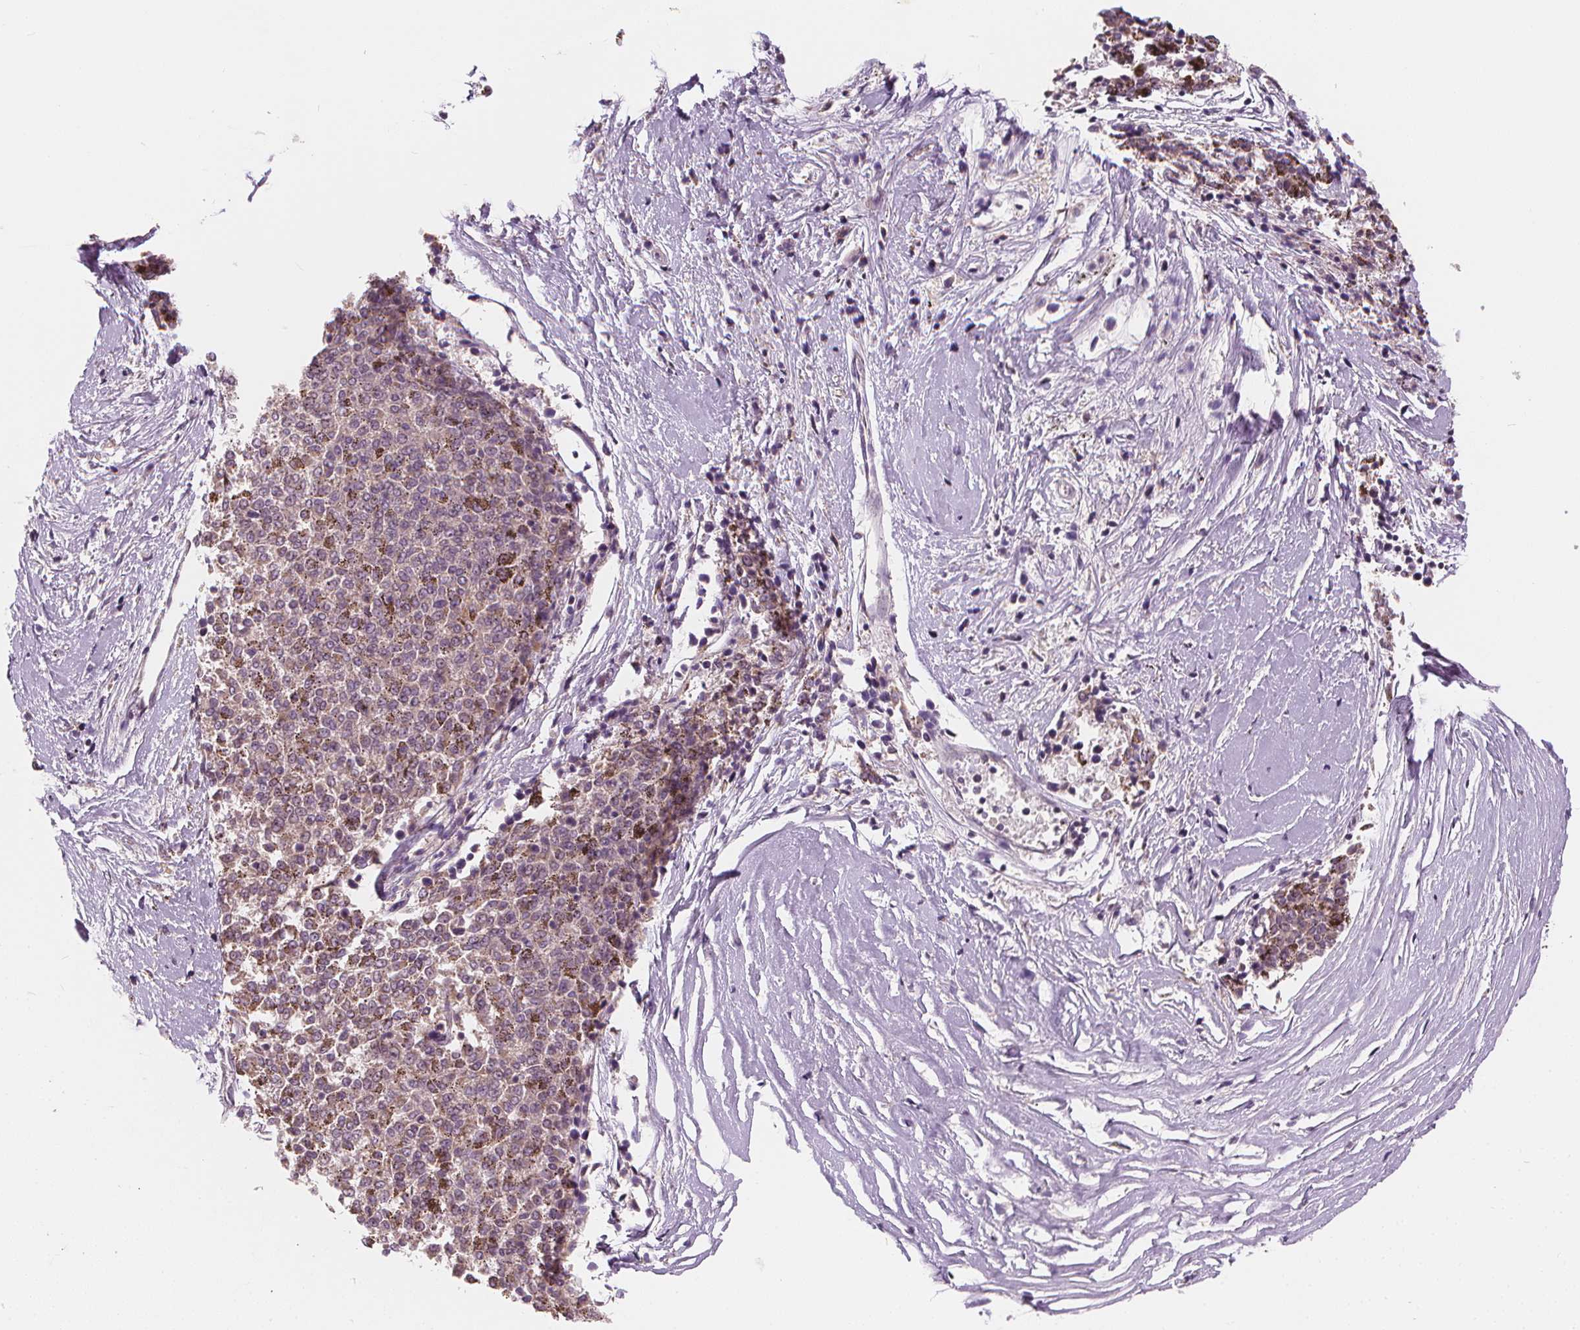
{"staining": {"intensity": "negative", "quantity": "none", "location": "none"}, "tissue": "melanoma", "cell_type": "Tumor cells", "image_type": "cancer", "snomed": [{"axis": "morphology", "description": "Malignant melanoma, NOS"}, {"axis": "topography", "description": "Skin"}], "caption": "Tumor cells show no significant protein staining in malignant melanoma. (Brightfield microscopy of DAB immunohistochemistry at high magnification).", "gene": "RAB20", "patient": {"sex": "female", "age": 72}}